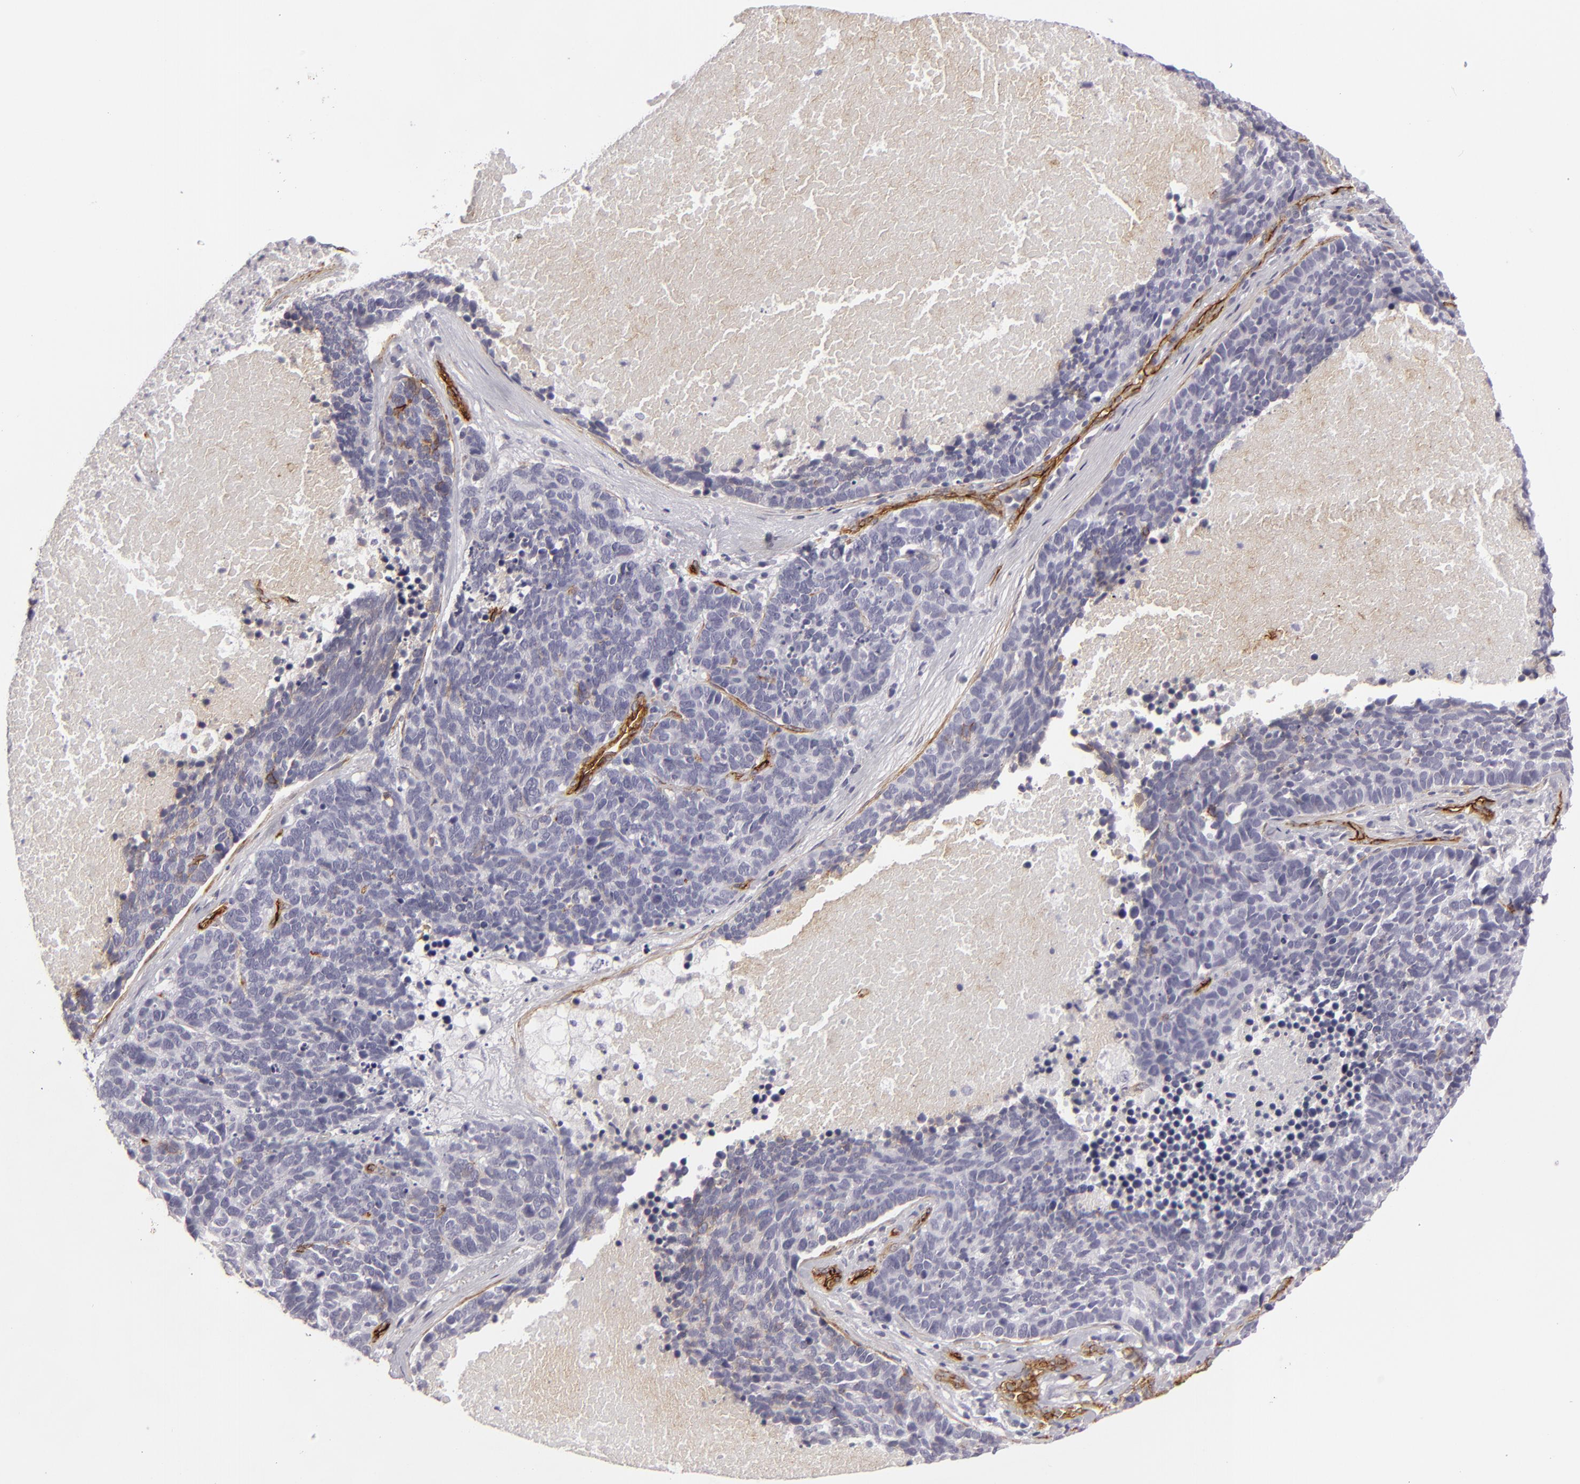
{"staining": {"intensity": "negative", "quantity": "none", "location": "none"}, "tissue": "lung cancer", "cell_type": "Tumor cells", "image_type": "cancer", "snomed": [{"axis": "morphology", "description": "Neoplasm, malignant, NOS"}, {"axis": "topography", "description": "Lung"}], "caption": "IHC histopathology image of malignant neoplasm (lung) stained for a protein (brown), which shows no positivity in tumor cells. (Brightfield microscopy of DAB (3,3'-diaminobenzidine) immunohistochemistry (IHC) at high magnification).", "gene": "MCAM", "patient": {"sex": "female", "age": 75}}